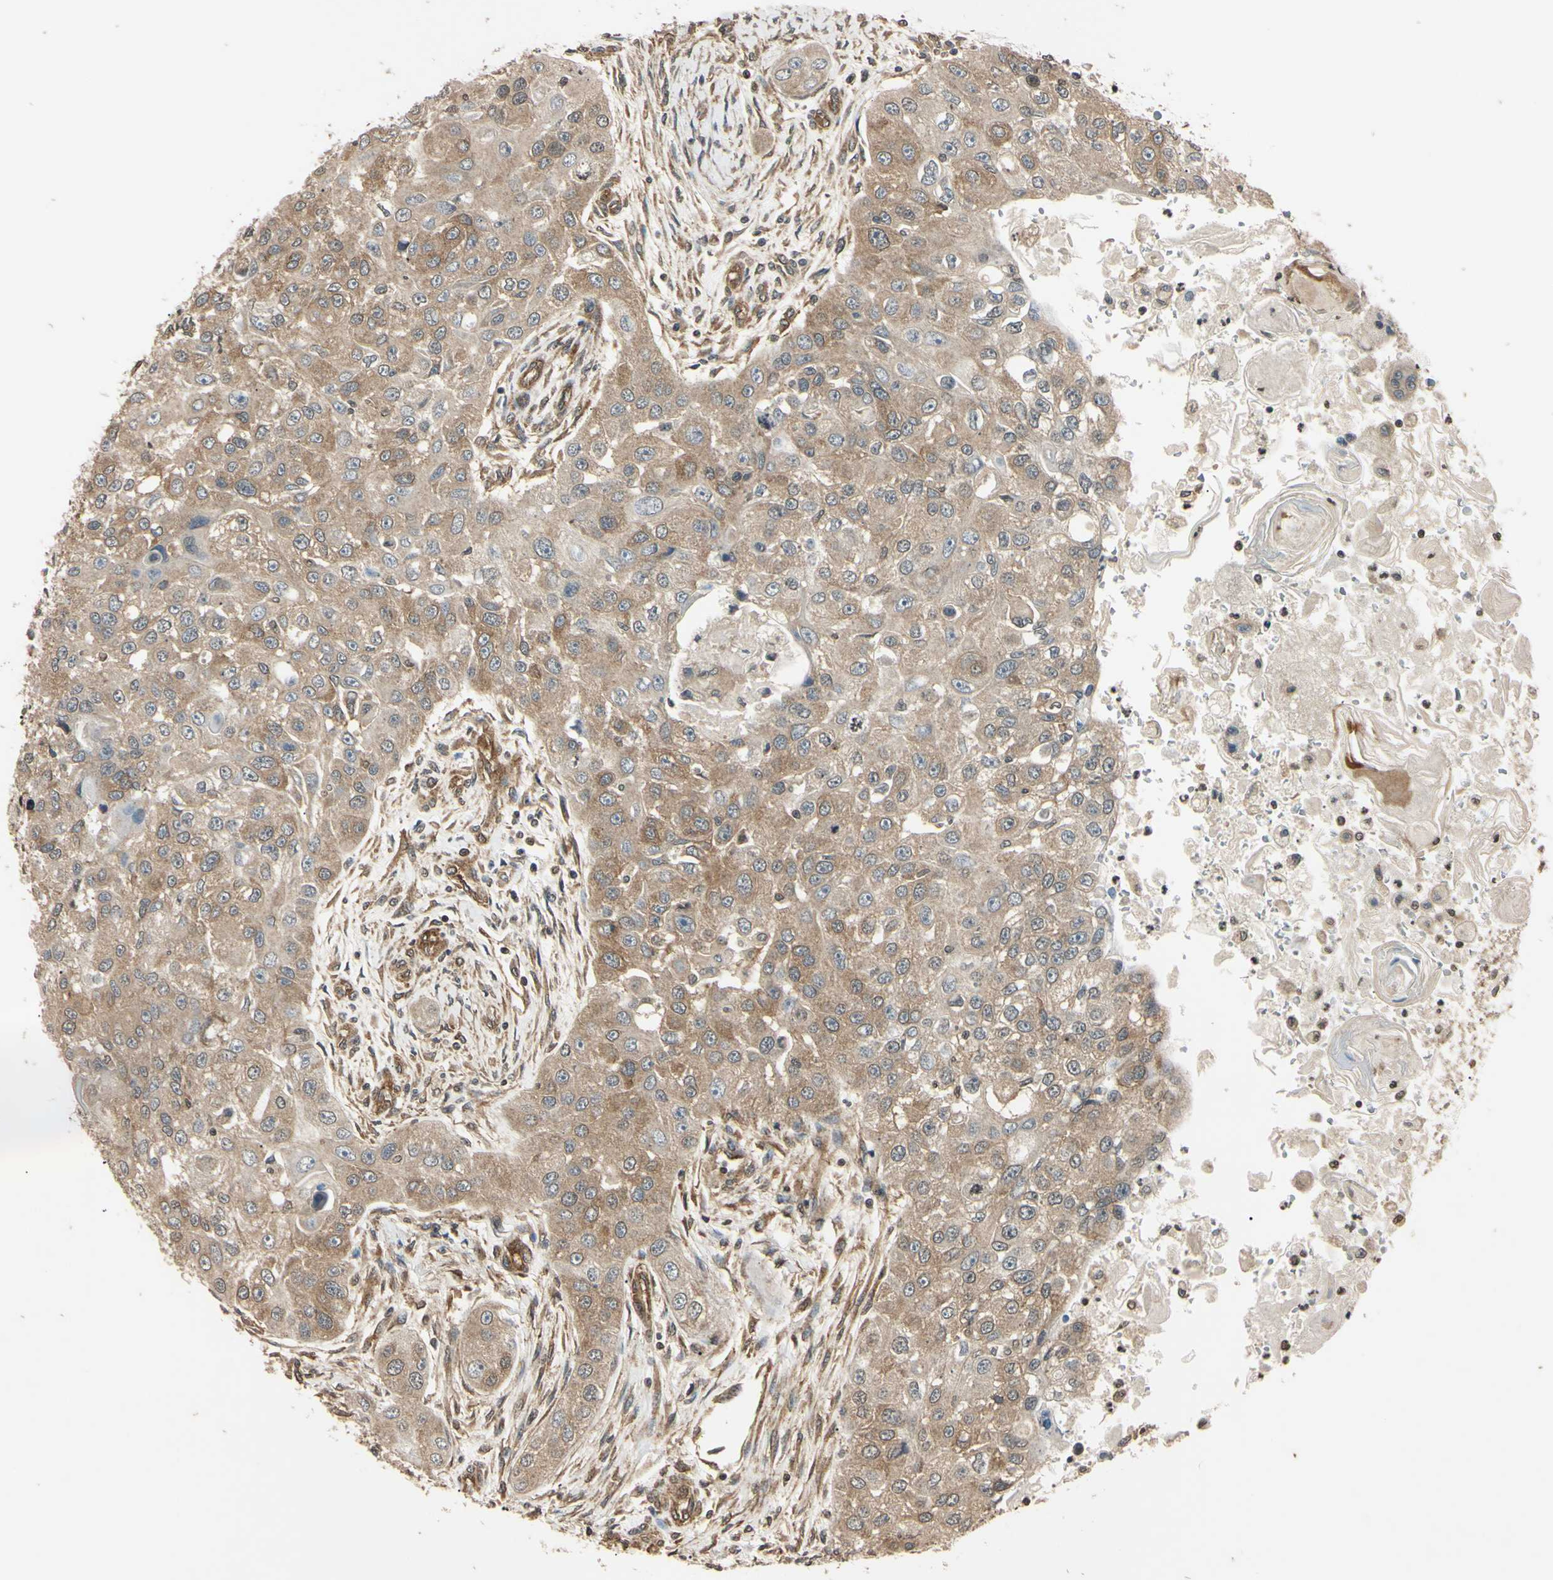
{"staining": {"intensity": "moderate", "quantity": "25%-75%", "location": "cytoplasmic/membranous"}, "tissue": "head and neck cancer", "cell_type": "Tumor cells", "image_type": "cancer", "snomed": [{"axis": "morphology", "description": "Normal tissue, NOS"}, {"axis": "morphology", "description": "Squamous cell carcinoma, NOS"}, {"axis": "topography", "description": "Skeletal muscle"}, {"axis": "topography", "description": "Head-Neck"}], "caption": "This image displays head and neck squamous cell carcinoma stained with IHC to label a protein in brown. The cytoplasmic/membranous of tumor cells show moderate positivity for the protein. Nuclei are counter-stained blue.", "gene": "EPN1", "patient": {"sex": "male", "age": 51}}